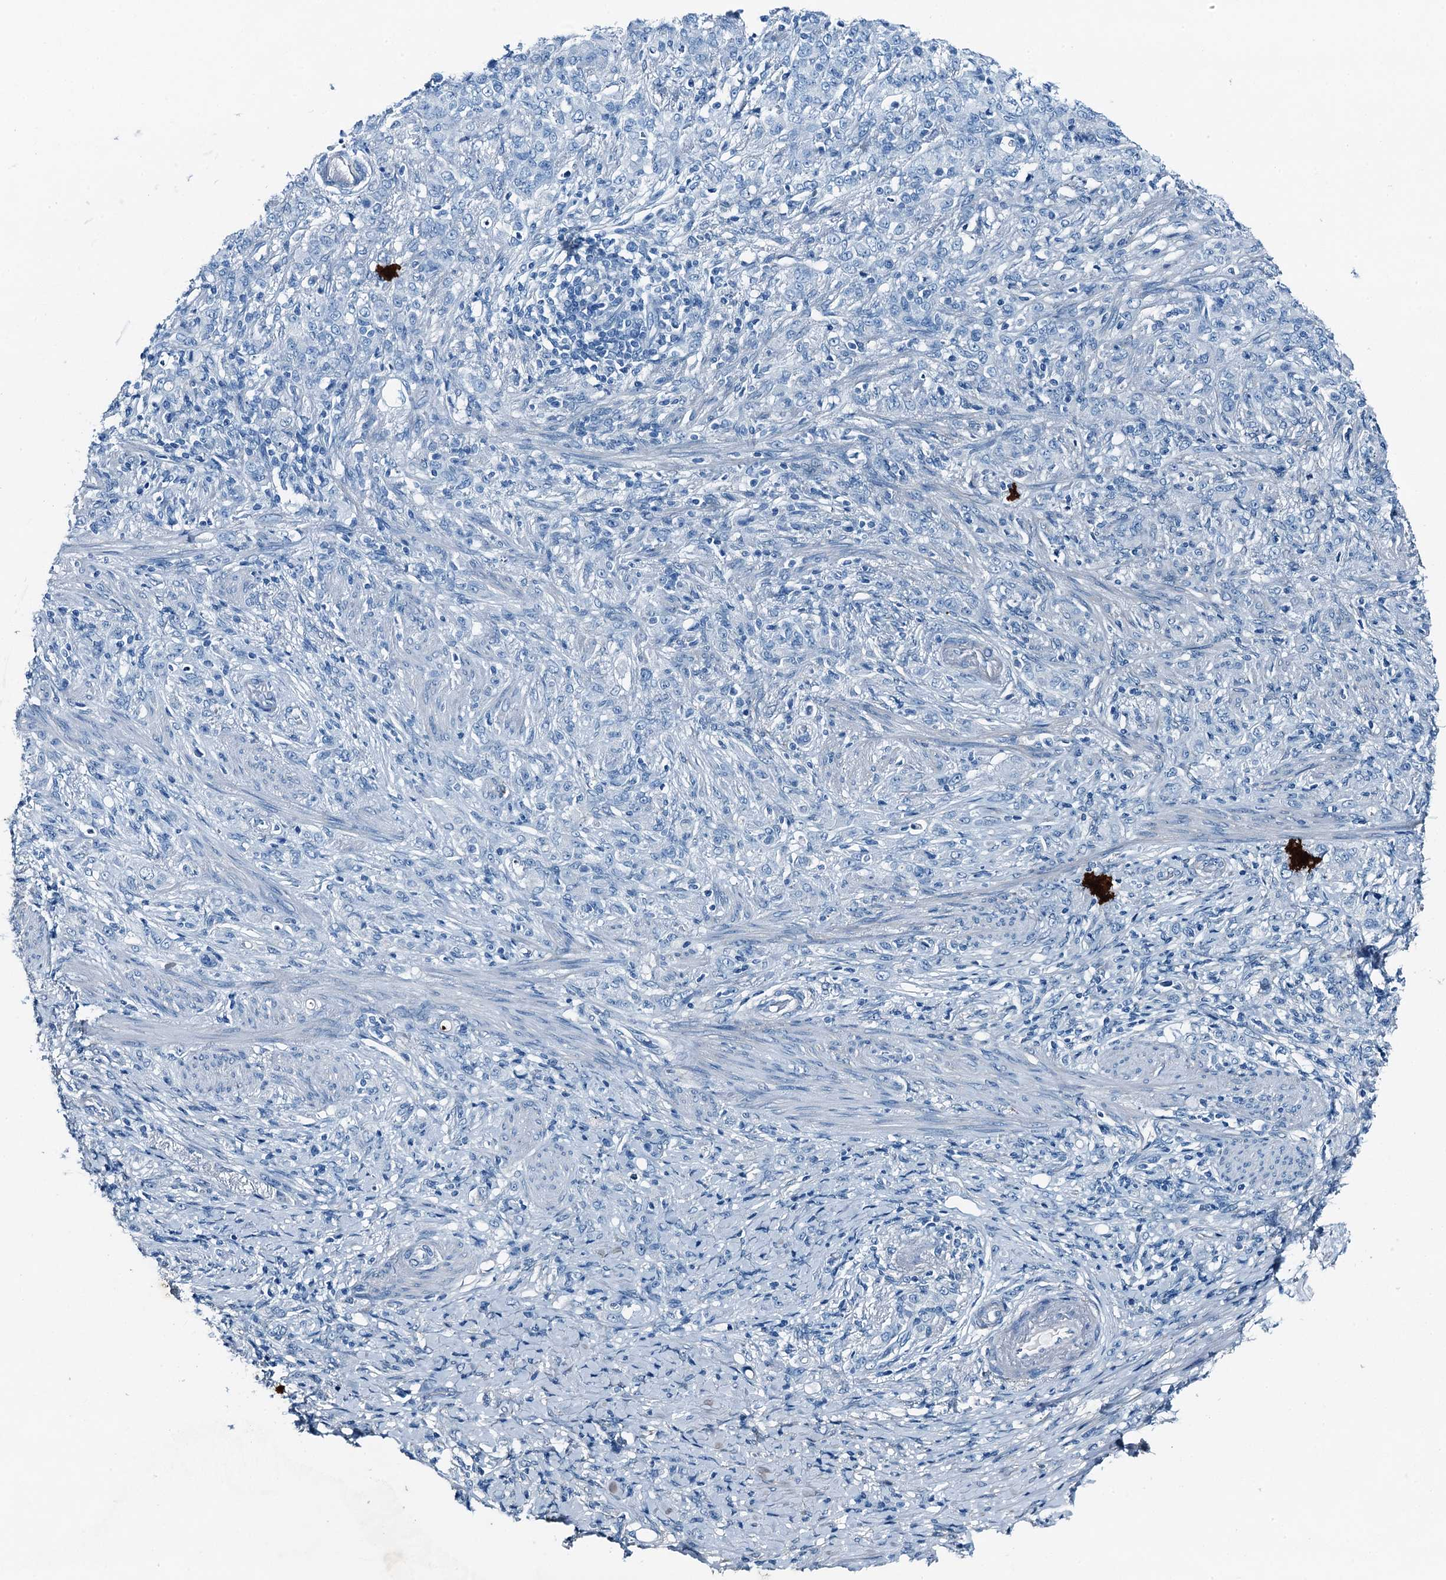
{"staining": {"intensity": "negative", "quantity": "none", "location": "none"}, "tissue": "stomach cancer", "cell_type": "Tumor cells", "image_type": "cancer", "snomed": [{"axis": "morphology", "description": "Adenocarcinoma, NOS"}, {"axis": "topography", "description": "Stomach"}], "caption": "Human stomach cancer stained for a protein using IHC demonstrates no staining in tumor cells.", "gene": "RAB3IL1", "patient": {"sex": "female", "age": 79}}